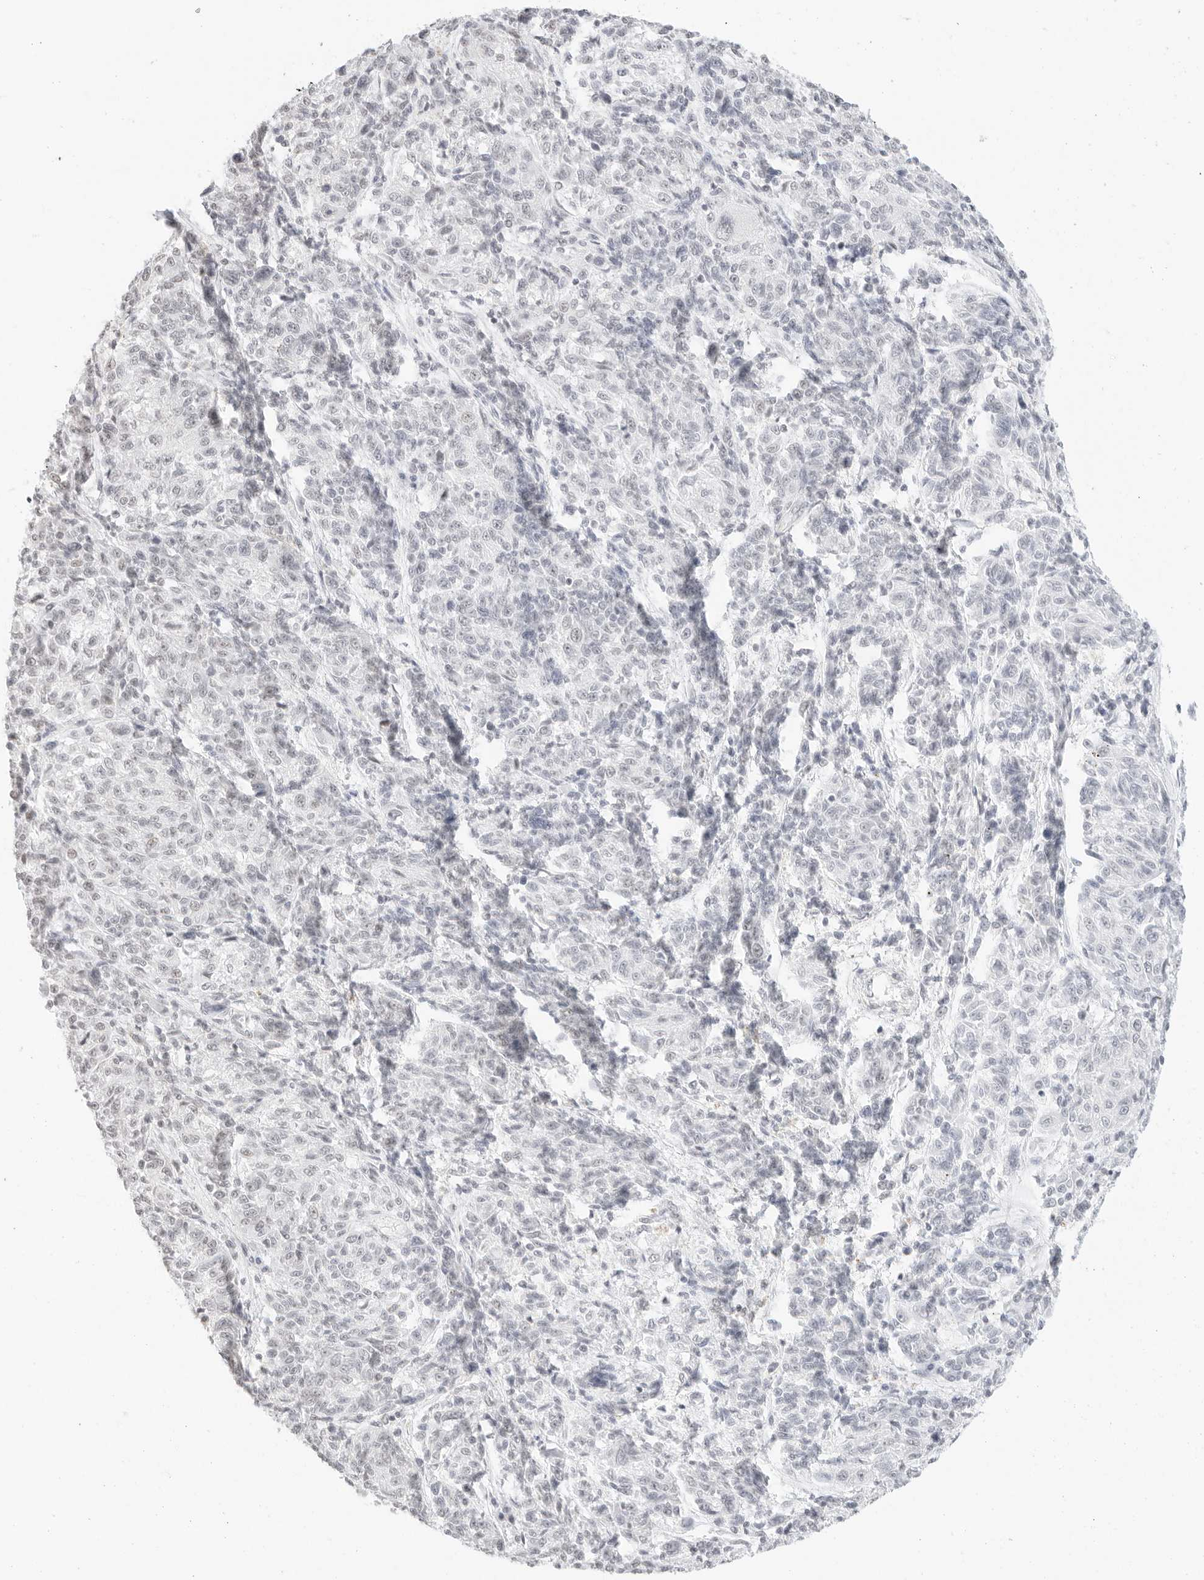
{"staining": {"intensity": "negative", "quantity": "none", "location": "none"}, "tissue": "melanoma", "cell_type": "Tumor cells", "image_type": "cancer", "snomed": [{"axis": "morphology", "description": "Malignant melanoma, NOS"}, {"axis": "topography", "description": "Skin"}], "caption": "Immunohistochemistry image of melanoma stained for a protein (brown), which shows no staining in tumor cells. The staining was performed using DAB (3,3'-diaminobenzidine) to visualize the protein expression in brown, while the nuclei were stained in blue with hematoxylin (Magnification: 20x).", "gene": "FBLN5", "patient": {"sex": "male", "age": 53}}